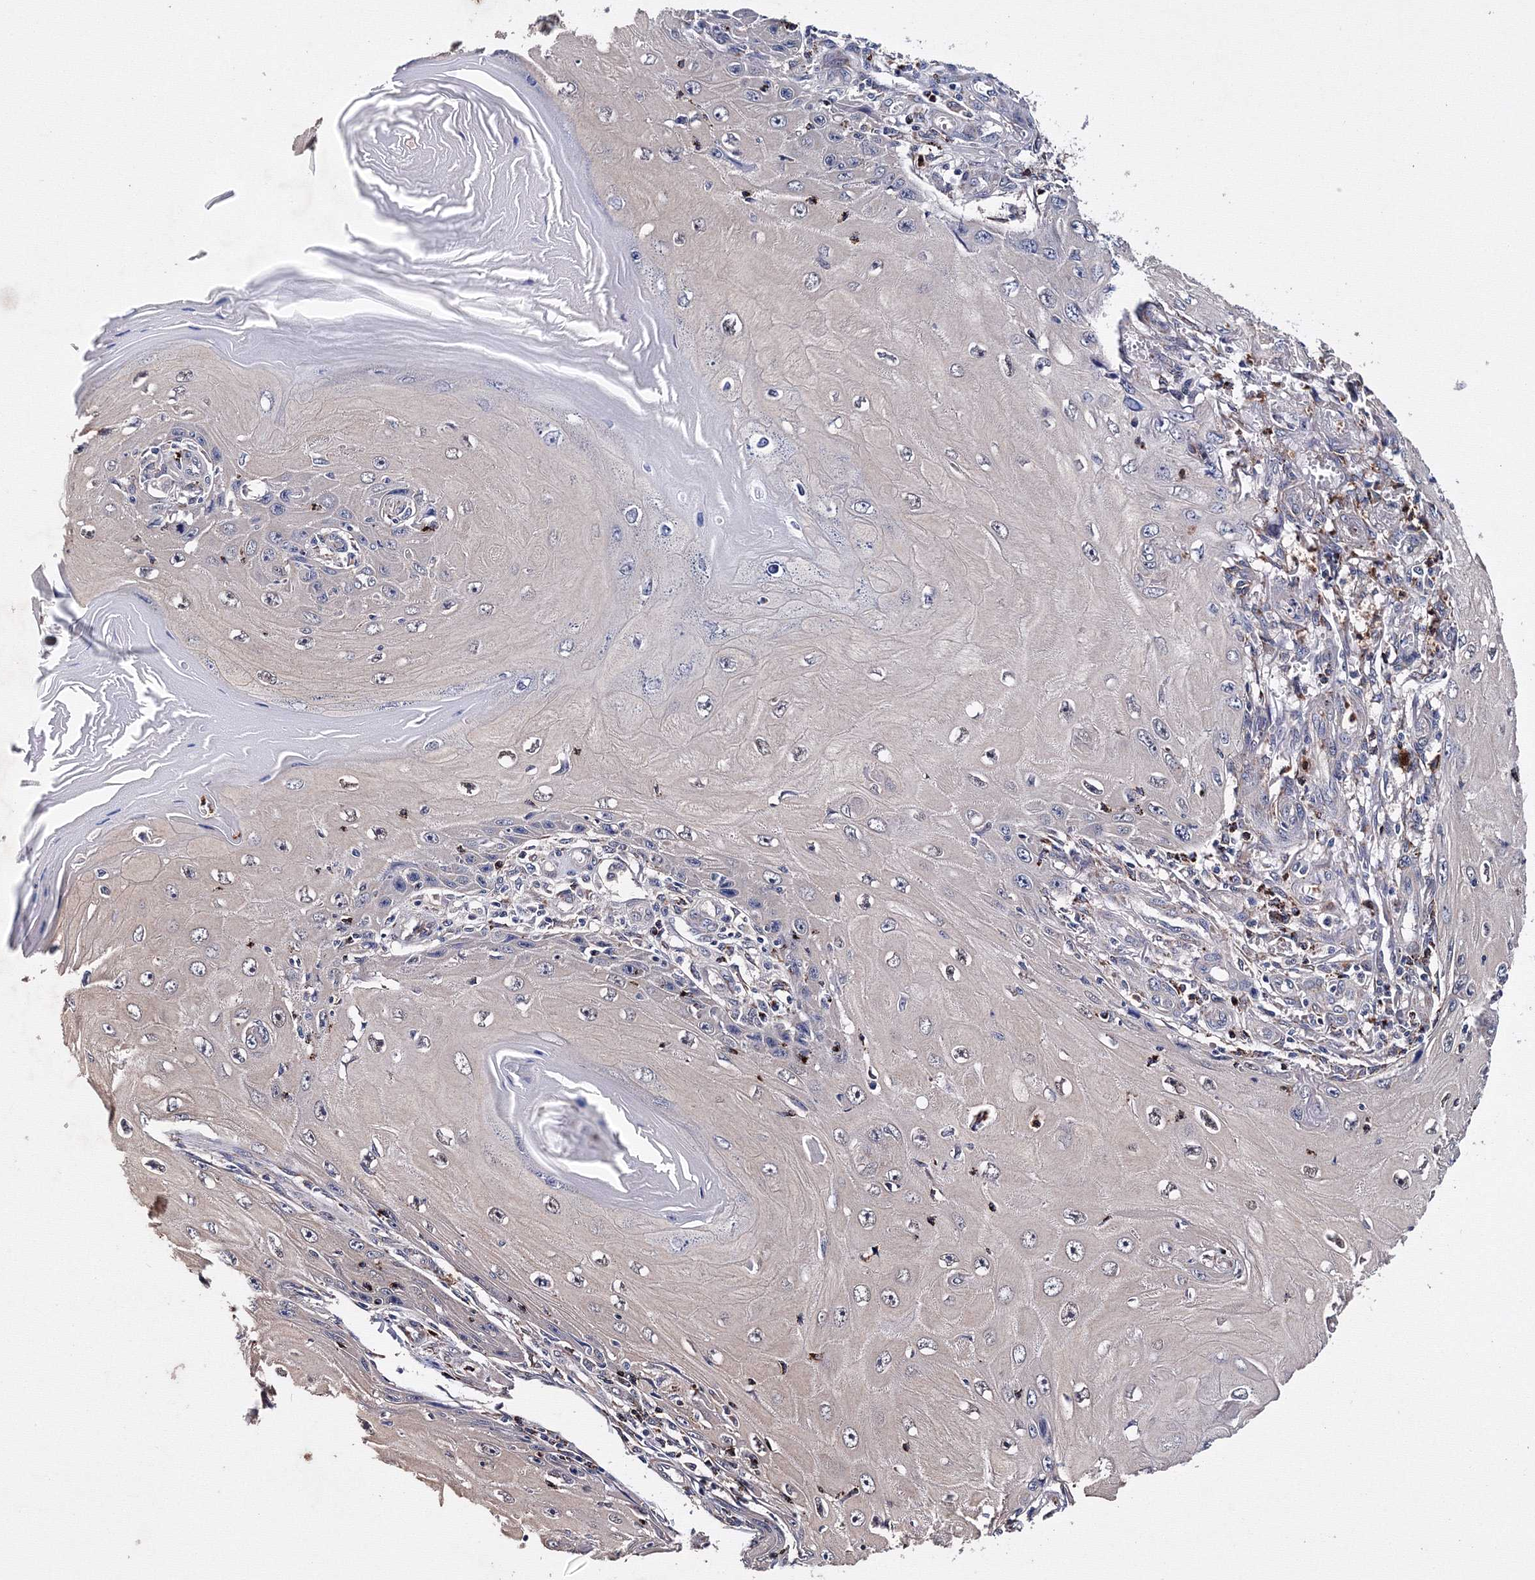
{"staining": {"intensity": "negative", "quantity": "none", "location": "none"}, "tissue": "skin cancer", "cell_type": "Tumor cells", "image_type": "cancer", "snomed": [{"axis": "morphology", "description": "Squamous cell carcinoma, NOS"}, {"axis": "topography", "description": "Skin"}], "caption": "Immunohistochemistry micrograph of neoplastic tissue: squamous cell carcinoma (skin) stained with DAB reveals no significant protein positivity in tumor cells.", "gene": "PHYKPL", "patient": {"sex": "female", "age": 73}}